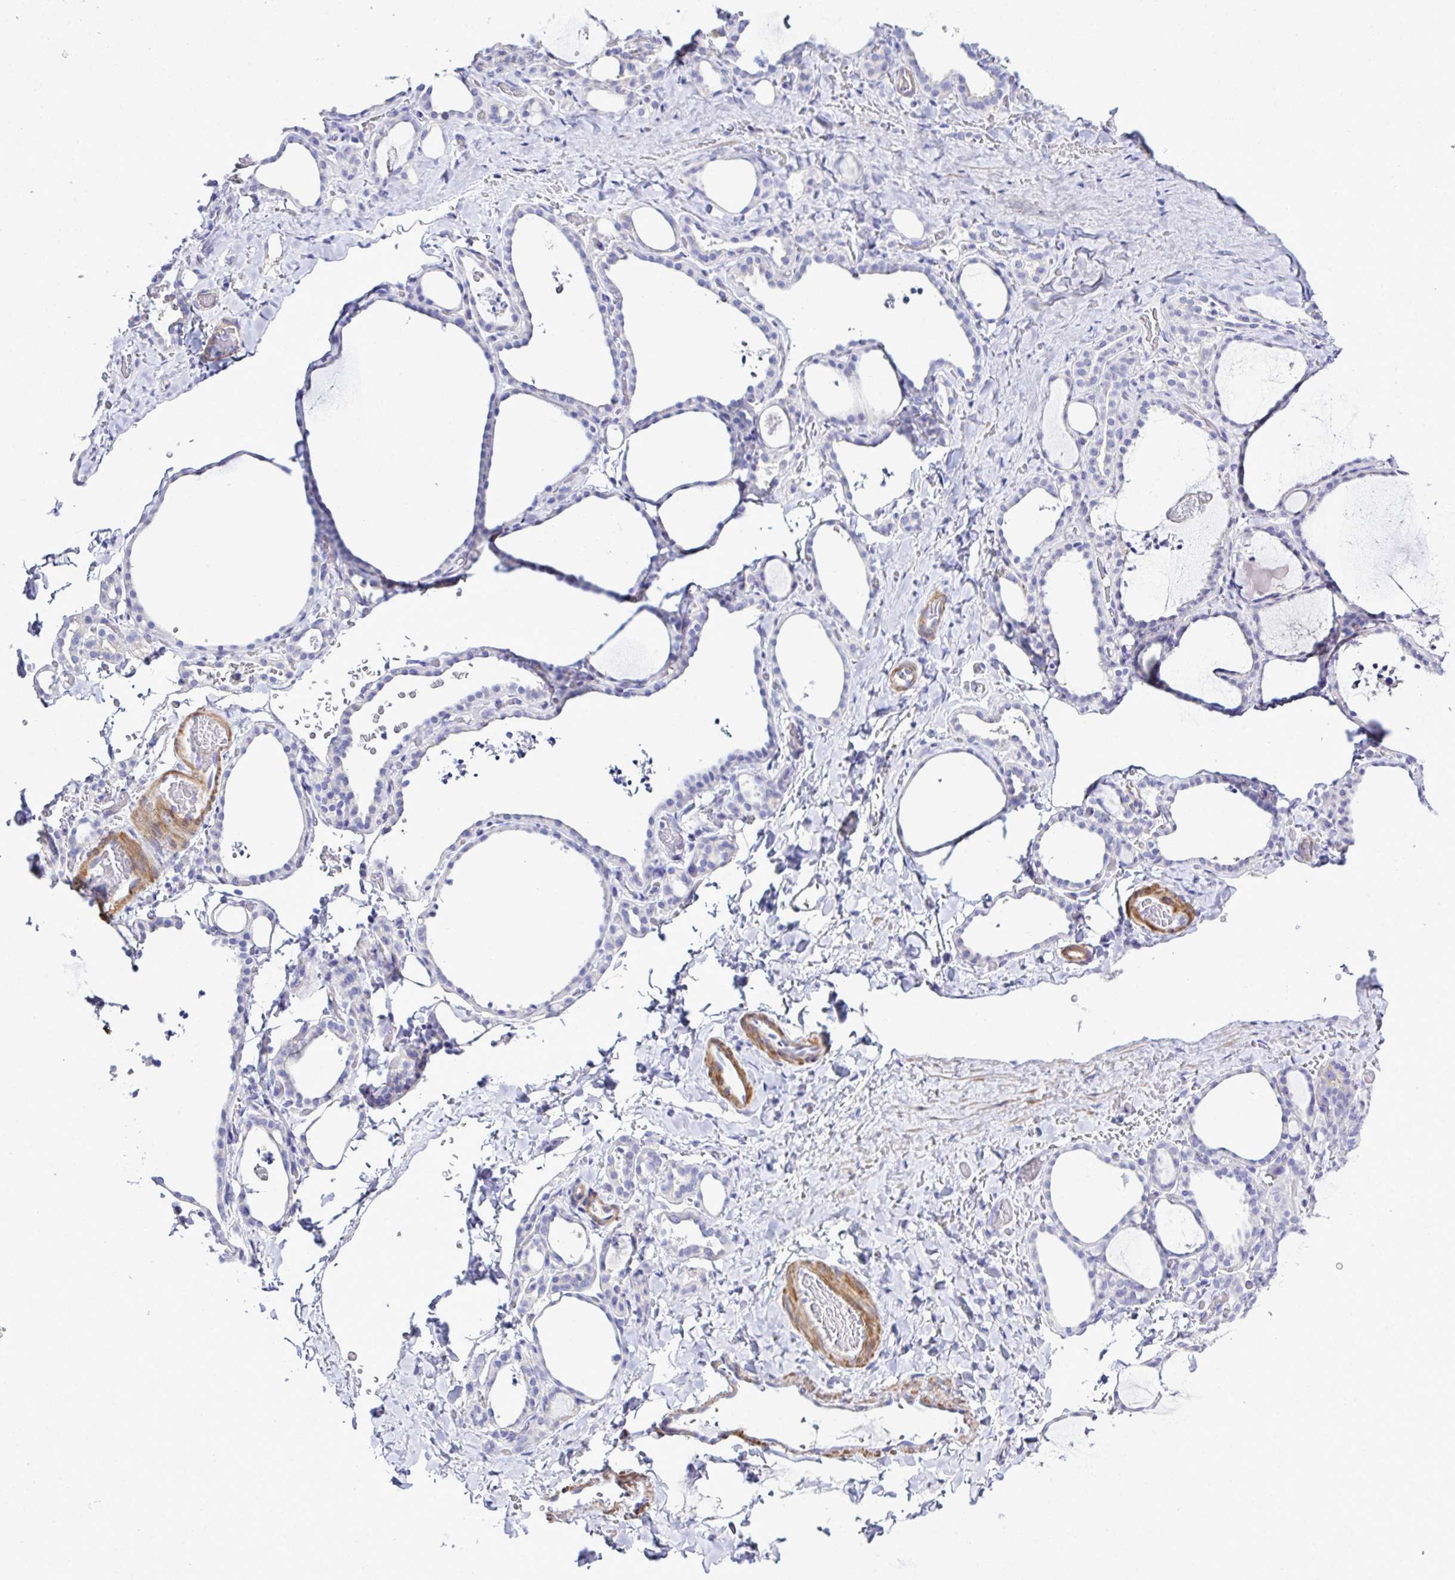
{"staining": {"intensity": "negative", "quantity": "none", "location": "none"}, "tissue": "thyroid gland", "cell_type": "Glandular cells", "image_type": "normal", "snomed": [{"axis": "morphology", "description": "Normal tissue, NOS"}, {"axis": "topography", "description": "Thyroid gland"}], "caption": "Immunohistochemical staining of unremarkable human thyroid gland shows no significant staining in glandular cells.", "gene": "MED11", "patient": {"sex": "female", "age": 22}}